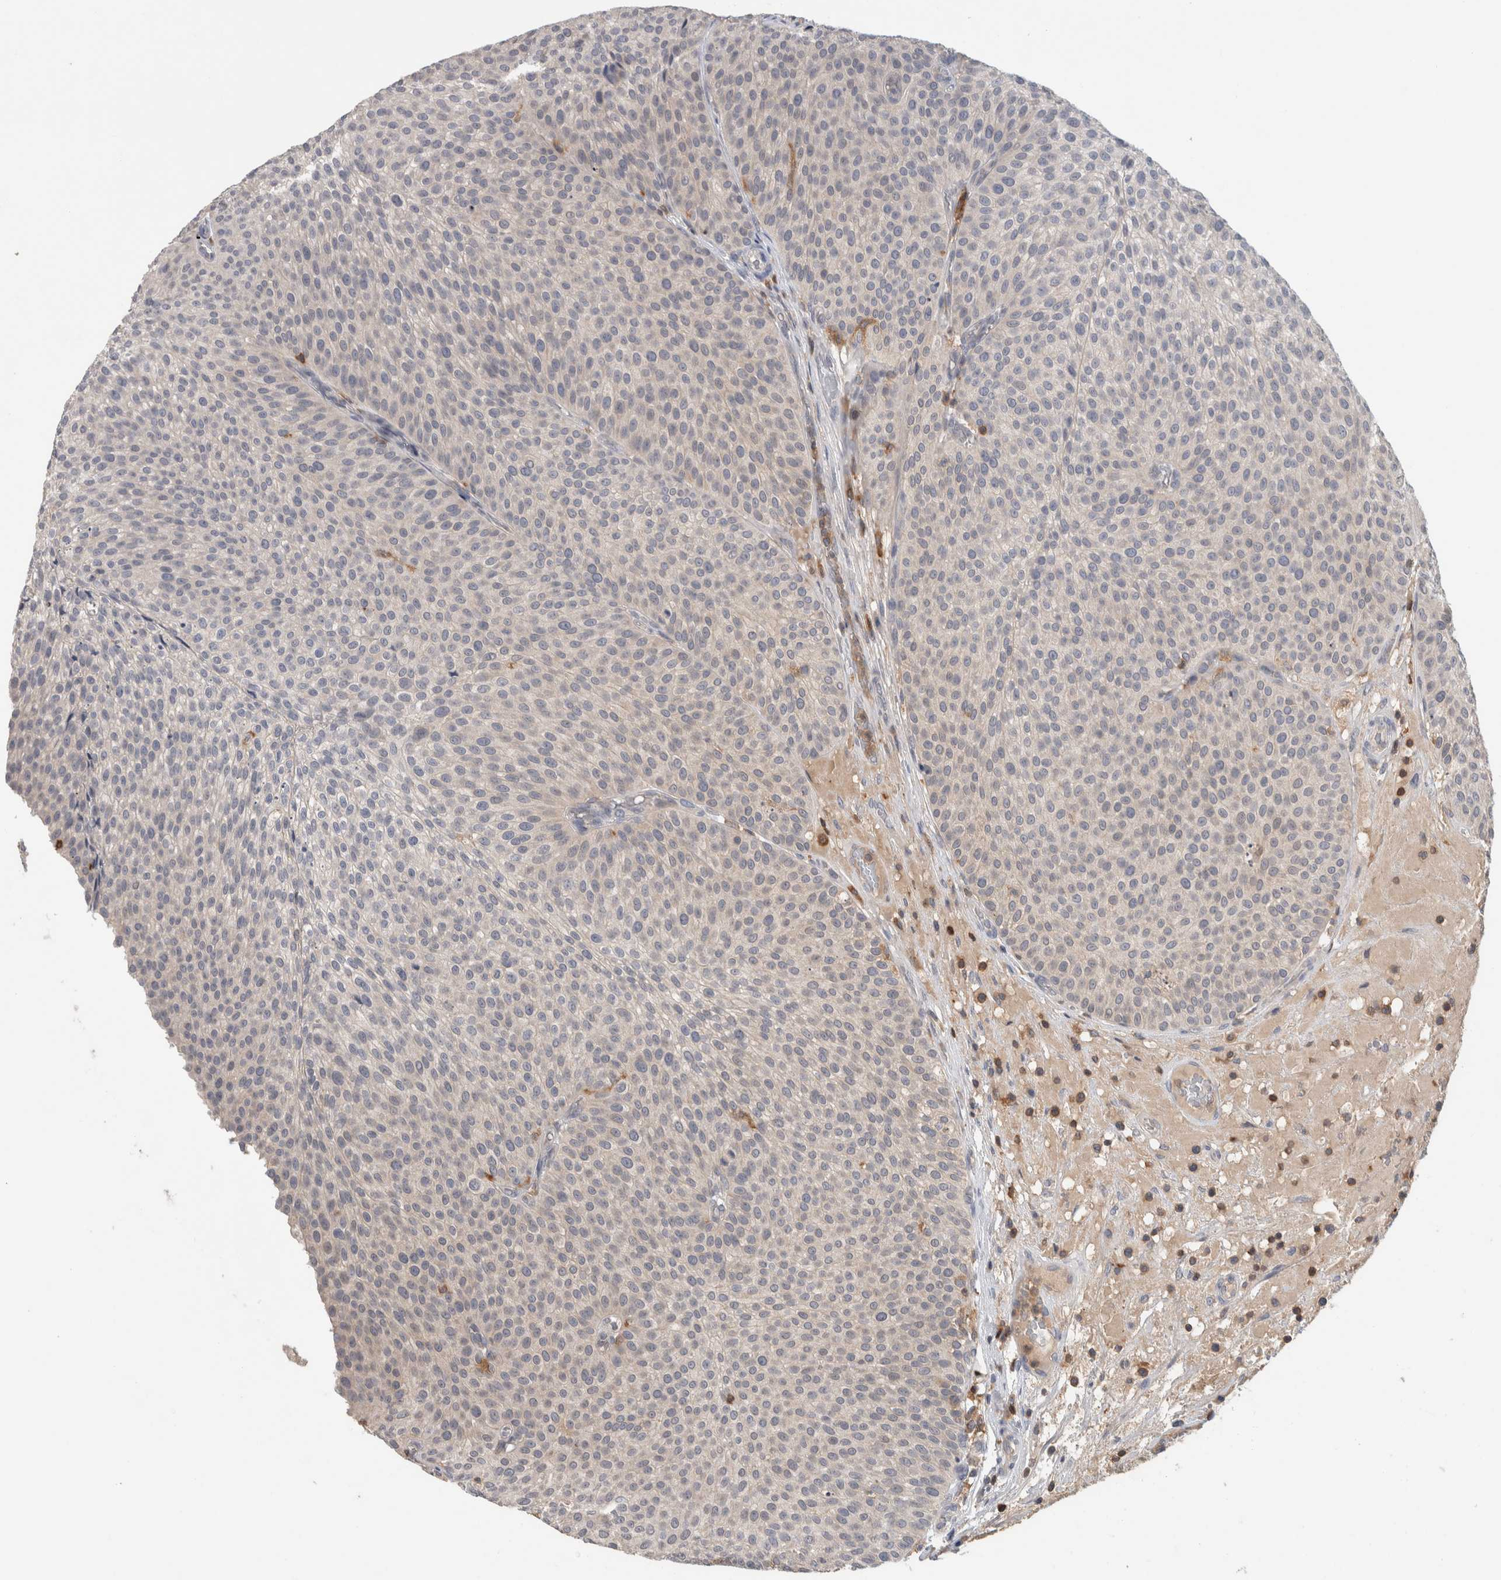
{"staining": {"intensity": "negative", "quantity": "none", "location": "none"}, "tissue": "urothelial cancer", "cell_type": "Tumor cells", "image_type": "cancer", "snomed": [{"axis": "morphology", "description": "Normal tissue, NOS"}, {"axis": "morphology", "description": "Urothelial carcinoma, Low grade"}, {"axis": "topography", "description": "Smooth muscle"}, {"axis": "topography", "description": "Urinary bladder"}], "caption": "High power microscopy micrograph of an IHC photomicrograph of urothelial cancer, revealing no significant expression in tumor cells.", "gene": "GFRA2", "patient": {"sex": "male", "age": 60}}